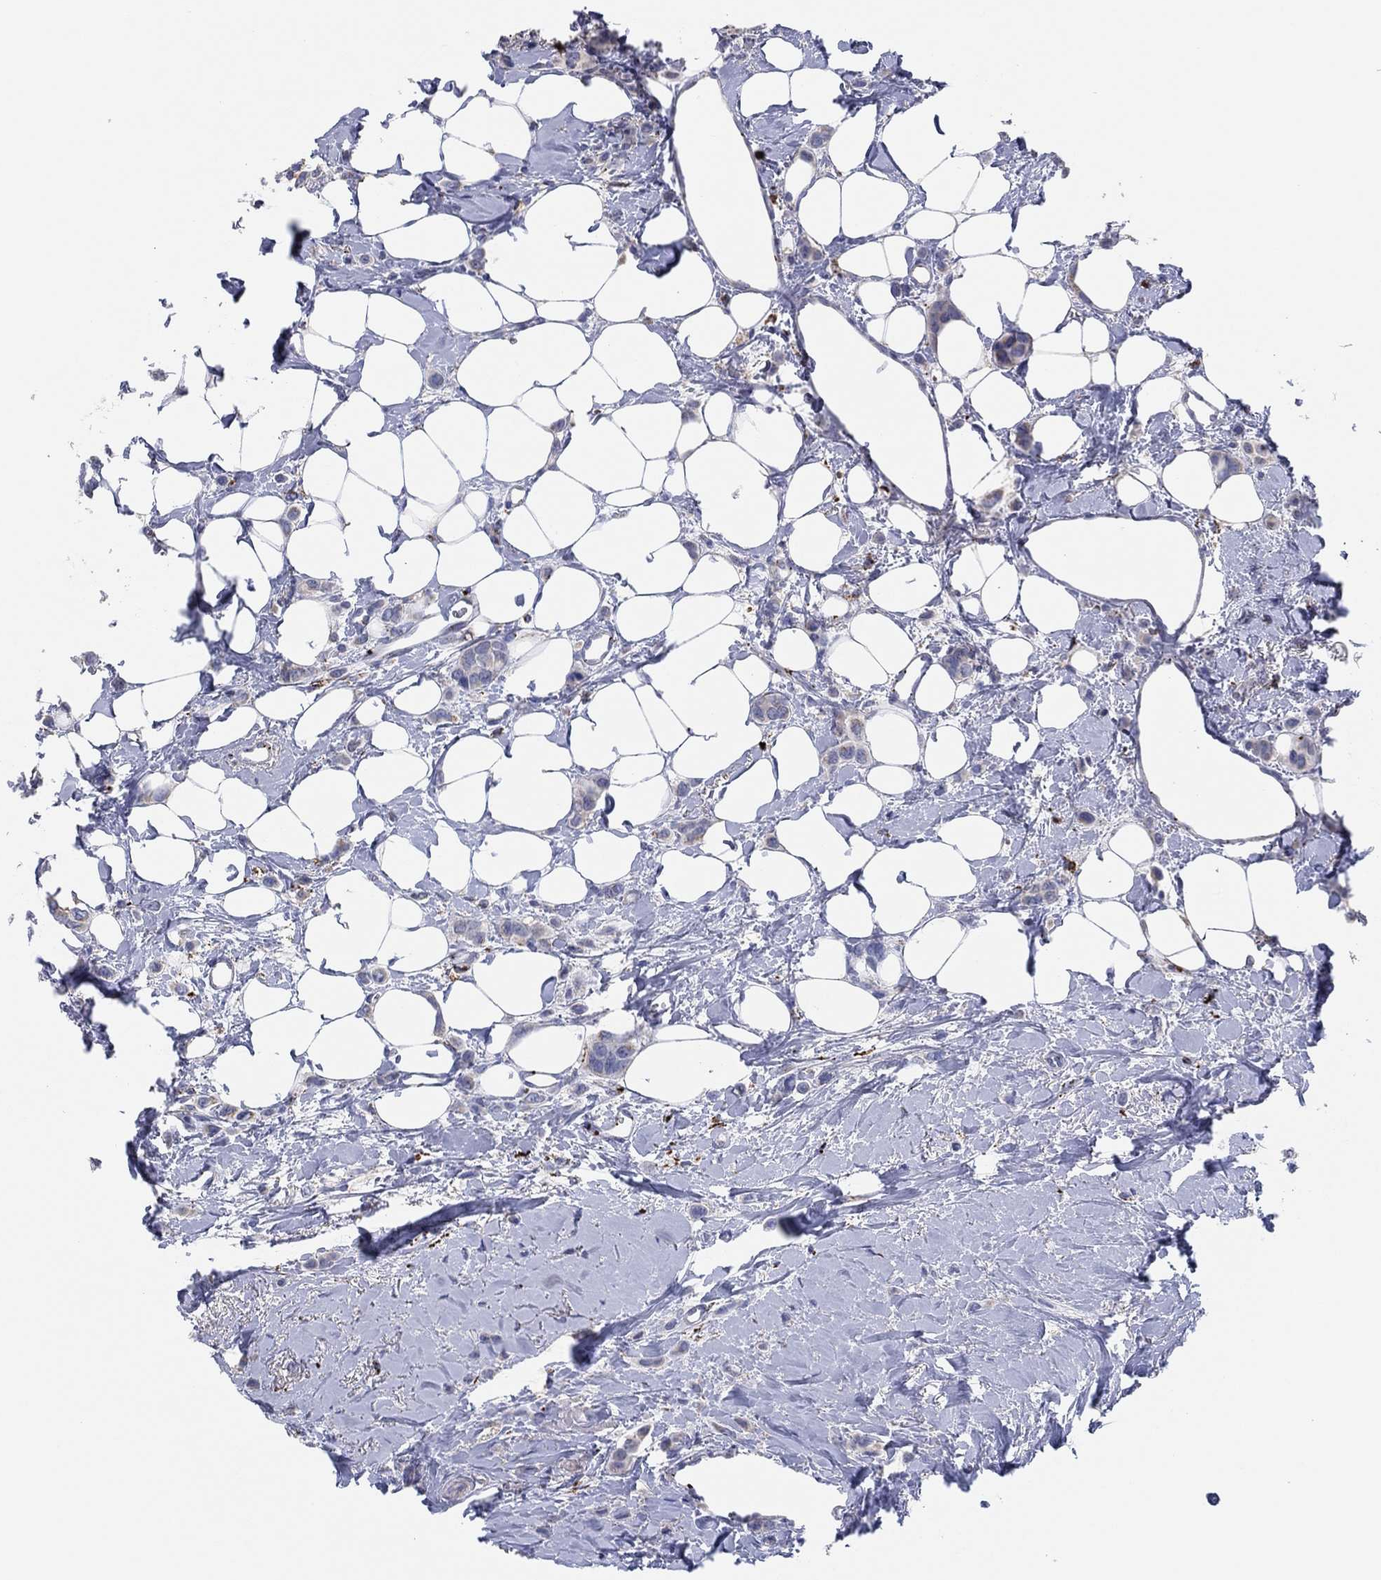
{"staining": {"intensity": "negative", "quantity": "none", "location": "none"}, "tissue": "breast cancer", "cell_type": "Tumor cells", "image_type": "cancer", "snomed": [{"axis": "morphology", "description": "Lobular carcinoma"}, {"axis": "topography", "description": "Breast"}], "caption": "Immunohistochemistry micrograph of human lobular carcinoma (breast) stained for a protein (brown), which displays no expression in tumor cells.", "gene": "PLAC8", "patient": {"sex": "female", "age": 66}}